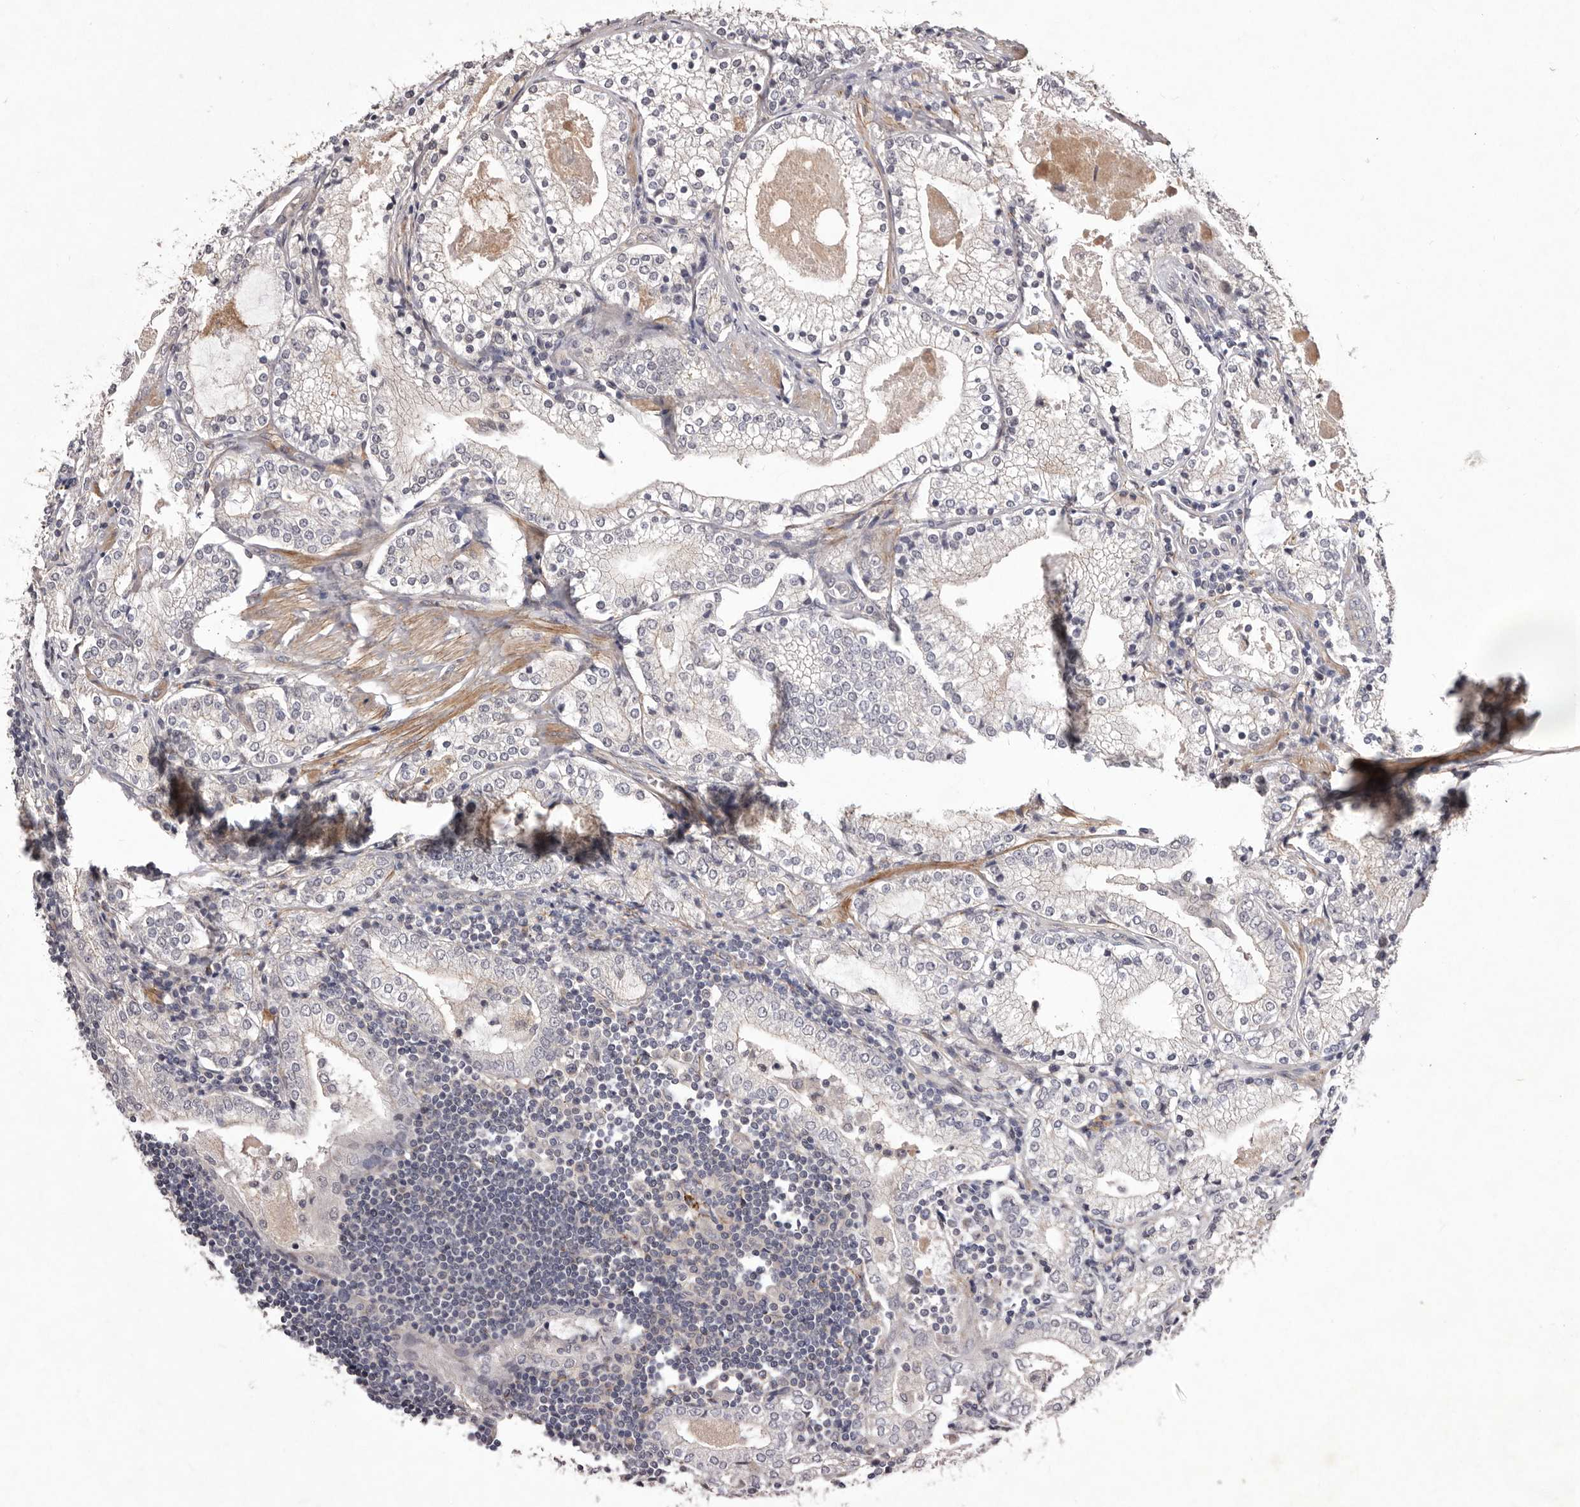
{"staining": {"intensity": "negative", "quantity": "none", "location": "none"}, "tissue": "prostate cancer", "cell_type": "Tumor cells", "image_type": "cancer", "snomed": [{"axis": "morphology", "description": "Adenocarcinoma, High grade"}, {"axis": "topography", "description": "Prostate"}], "caption": "This is a photomicrograph of IHC staining of prostate cancer (high-grade adenocarcinoma), which shows no staining in tumor cells.", "gene": "HBS1L", "patient": {"sex": "male", "age": 63}}